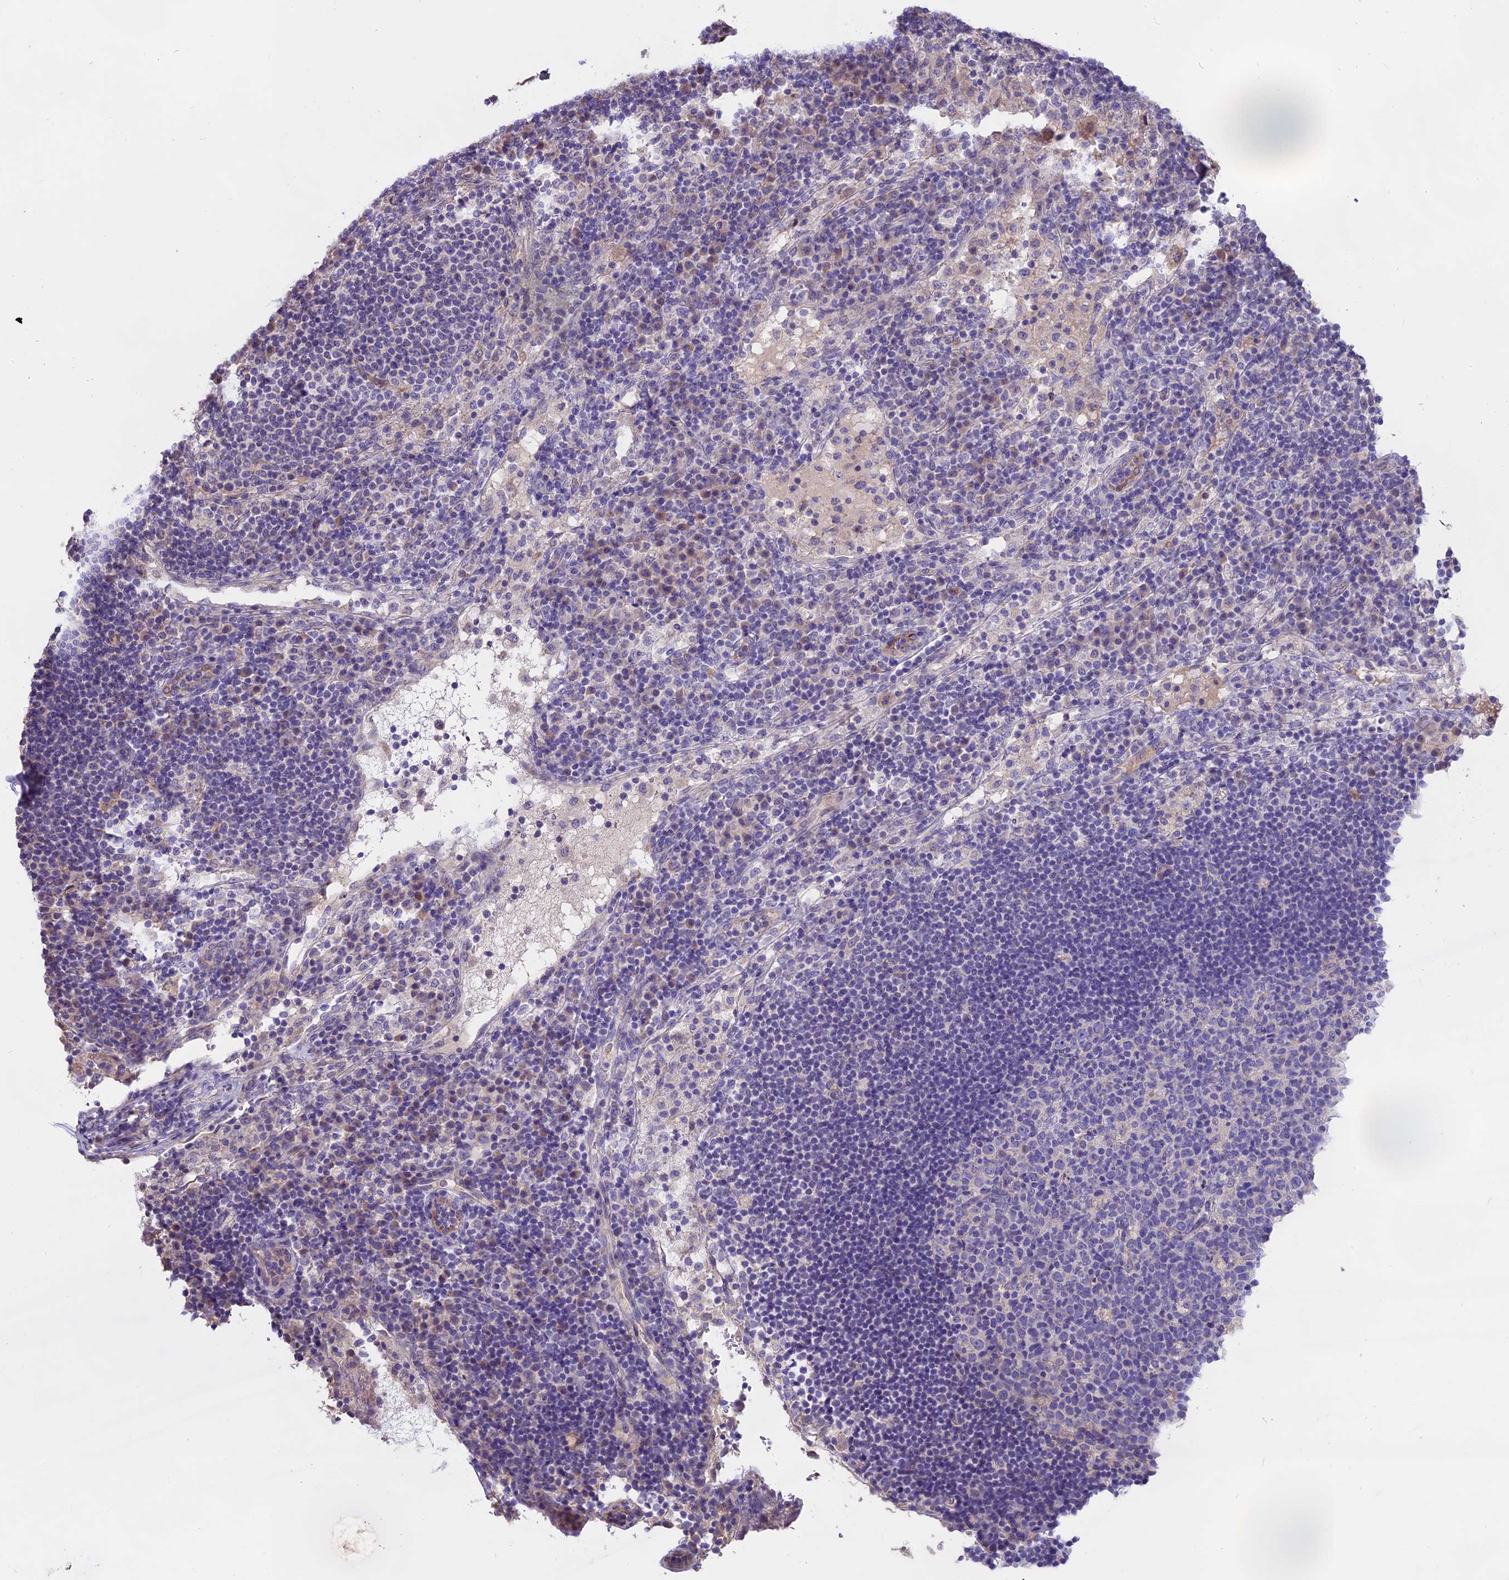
{"staining": {"intensity": "negative", "quantity": "none", "location": "none"}, "tissue": "lymph node", "cell_type": "Germinal center cells", "image_type": "normal", "snomed": [{"axis": "morphology", "description": "Normal tissue, NOS"}, {"axis": "topography", "description": "Lymph node"}], "caption": "There is no significant positivity in germinal center cells of lymph node. The staining is performed using DAB brown chromogen with nuclei counter-stained in using hematoxylin.", "gene": "WFDC2", "patient": {"sex": "female", "age": 53}}